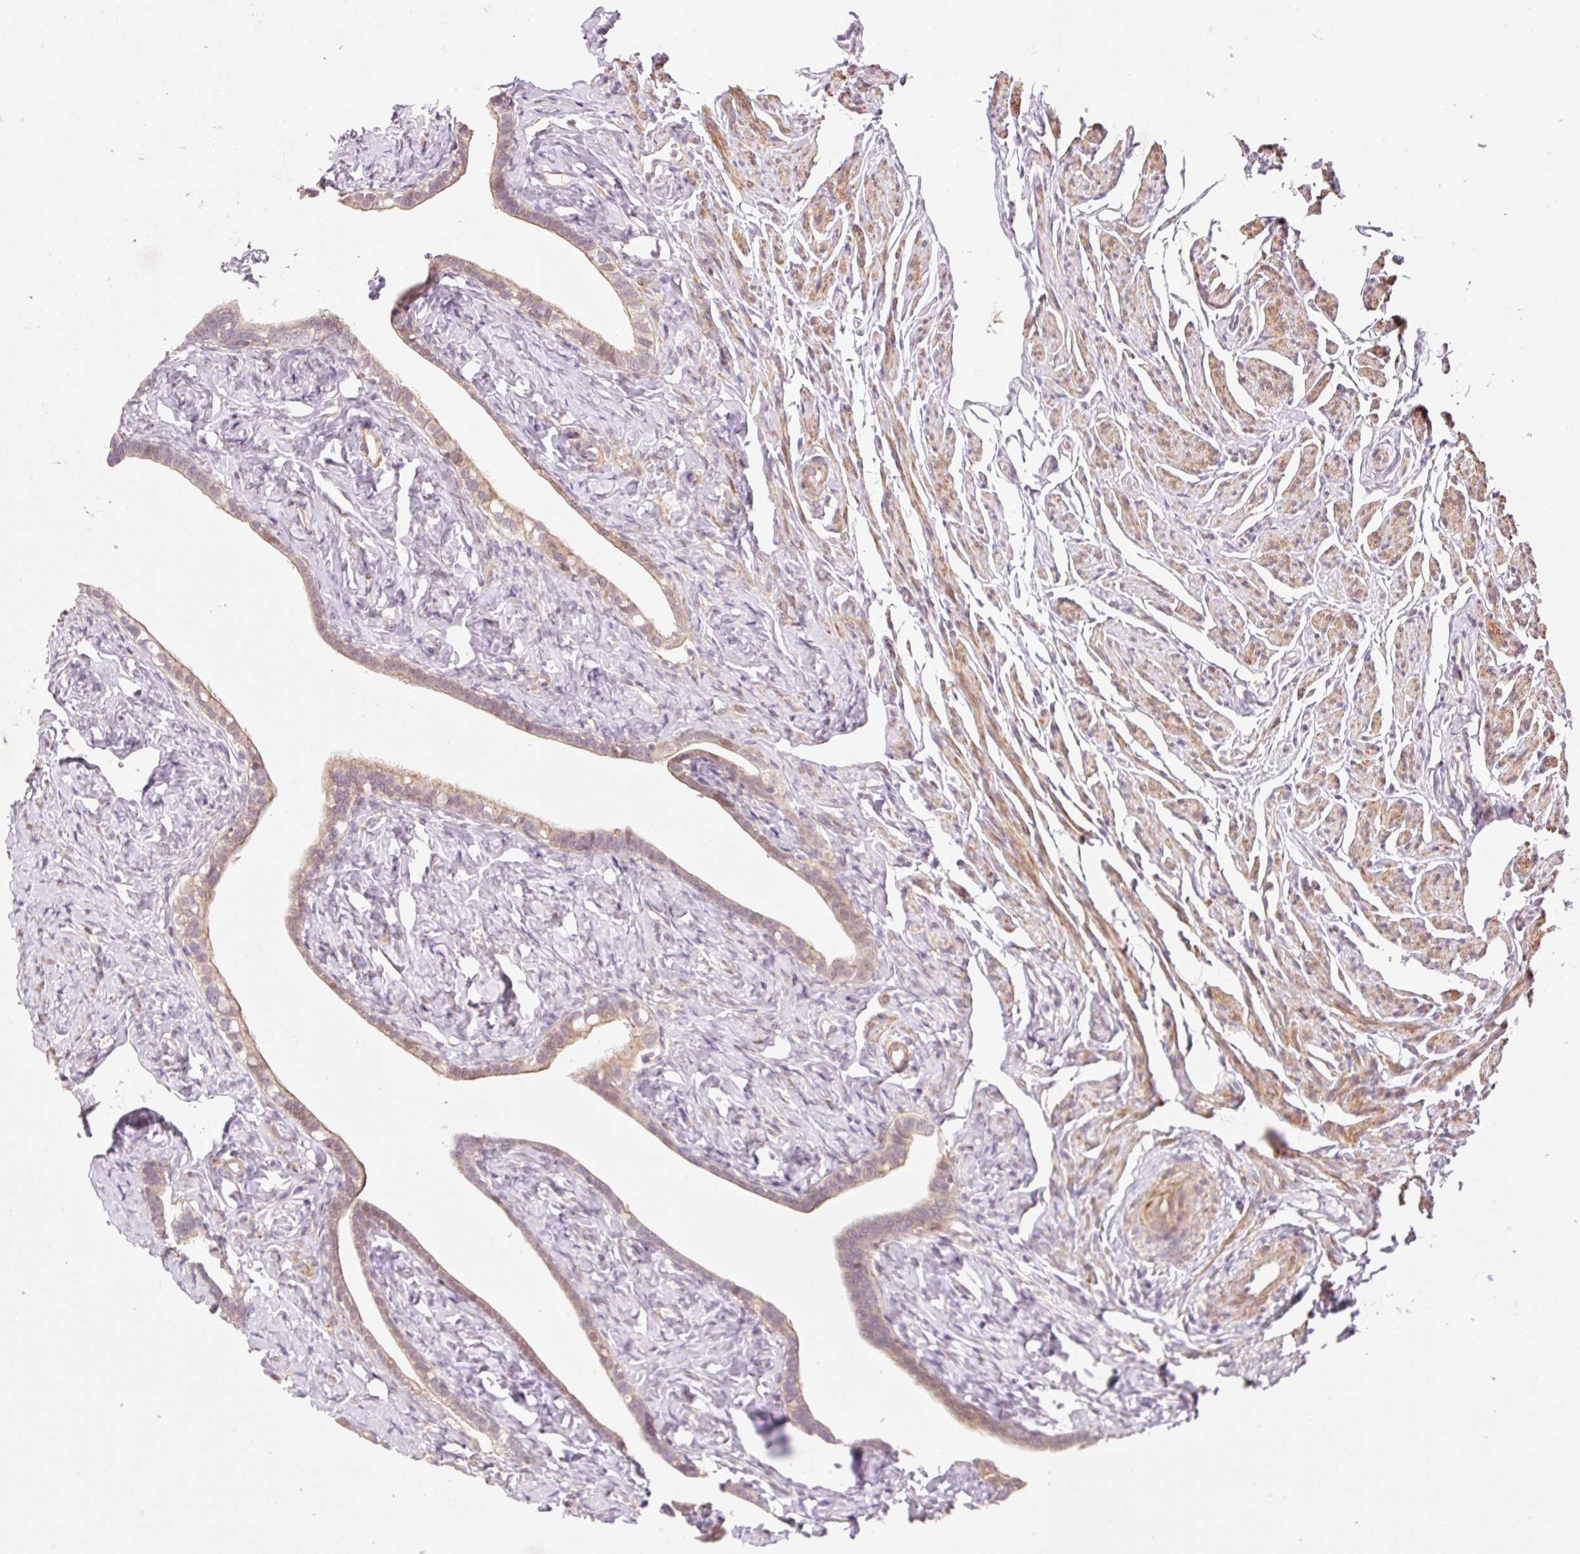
{"staining": {"intensity": "weak", "quantity": ">75%", "location": "cytoplasmic/membranous"}, "tissue": "fallopian tube", "cell_type": "Glandular cells", "image_type": "normal", "snomed": [{"axis": "morphology", "description": "Normal tissue, NOS"}, {"axis": "topography", "description": "Fallopian tube"}], "caption": "A brown stain highlights weak cytoplasmic/membranous staining of a protein in glandular cells of benign human fallopian tube. The staining was performed using DAB (3,3'-diaminobenzidine), with brown indicating positive protein expression. Nuclei are stained blue with hematoxylin.", "gene": "EMC10", "patient": {"sex": "female", "age": 66}}